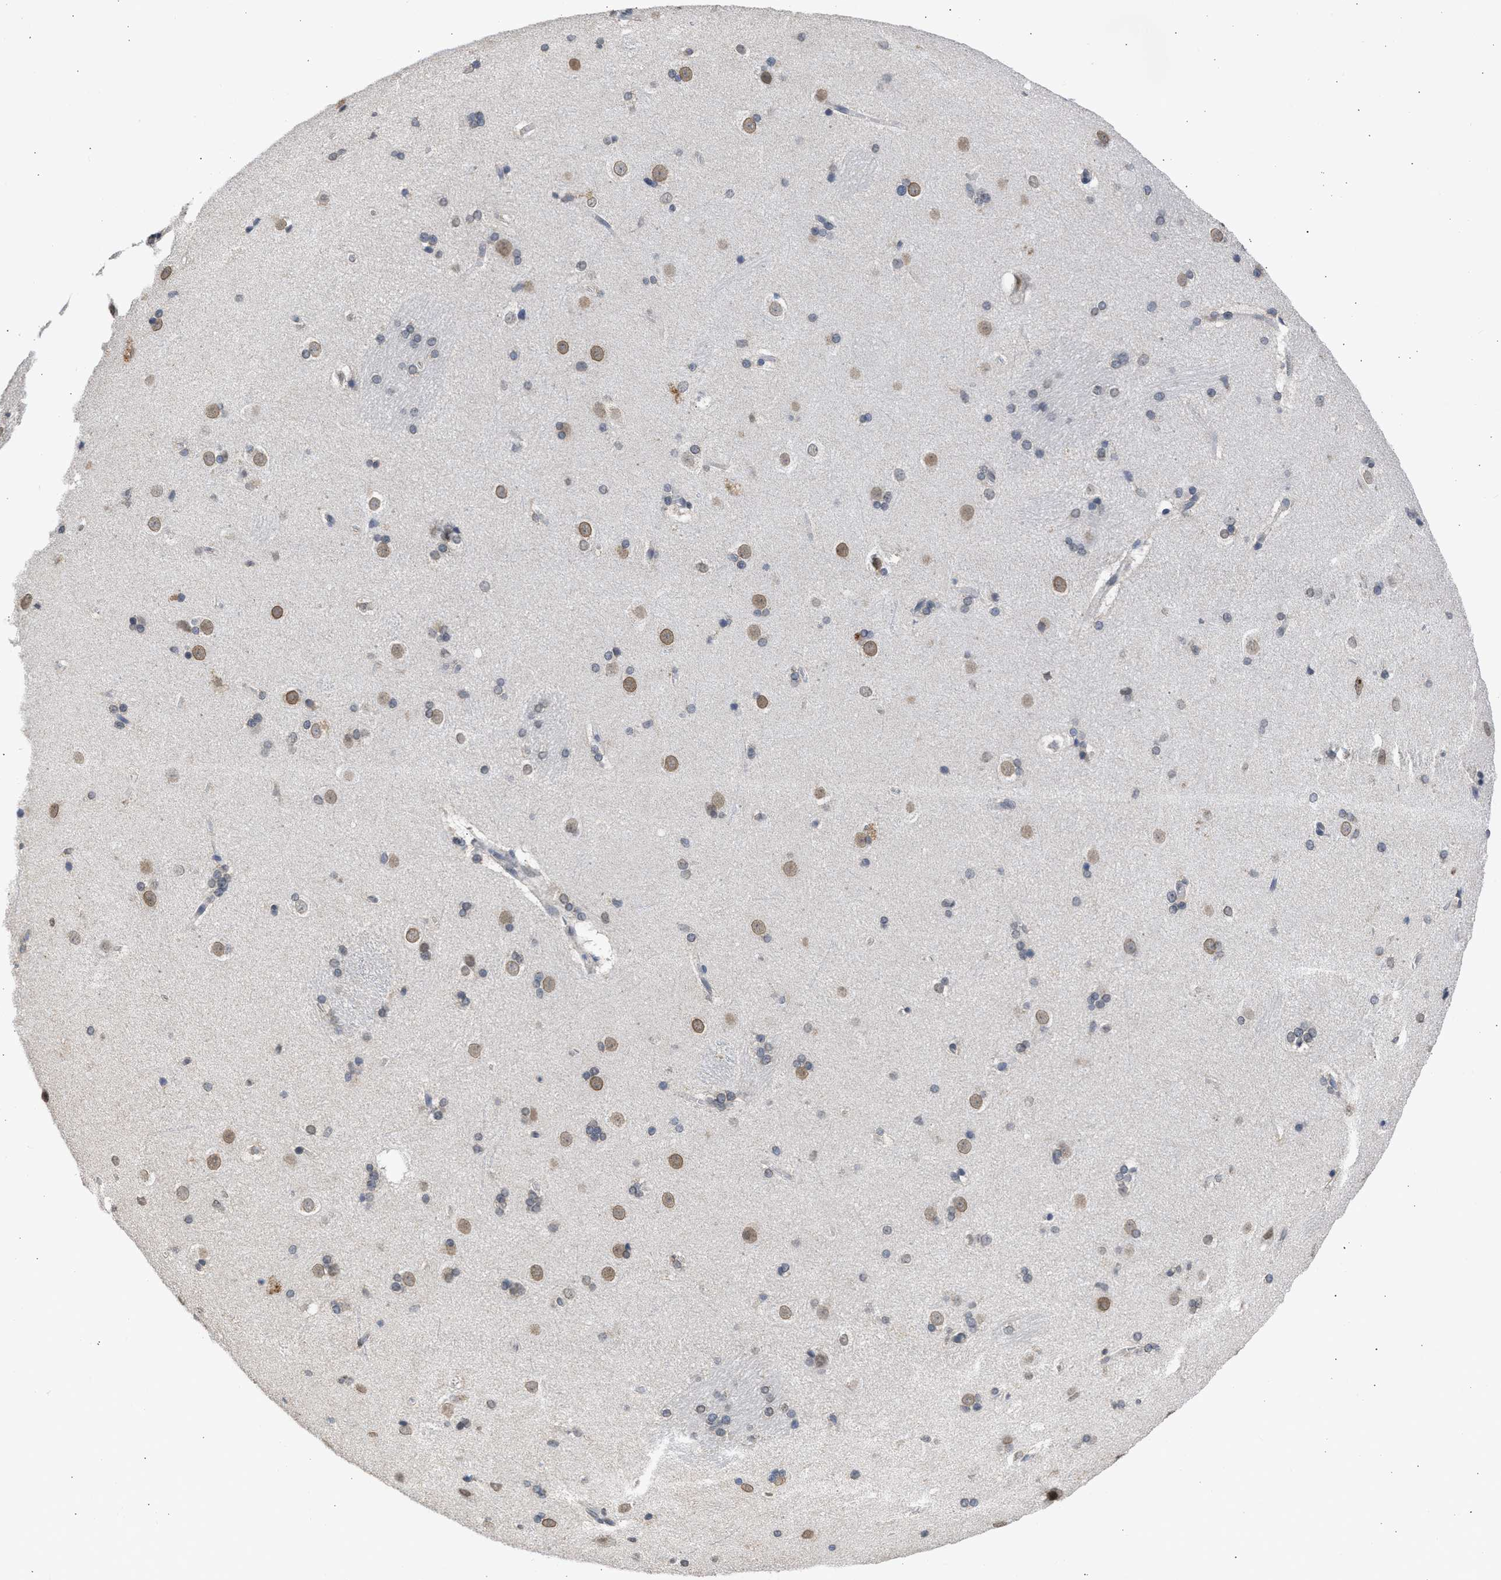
{"staining": {"intensity": "moderate", "quantity": "<25%", "location": "cytoplasmic/membranous,nuclear"}, "tissue": "caudate", "cell_type": "Glial cells", "image_type": "normal", "snomed": [{"axis": "morphology", "description": "Normal tissue, NOS"}, {"axis": "topography", "description": "Lateral ventricle wall"}], "caption": "An IHC photomicrograph of normal tissue is shown. Protein staining in brown labels moderate cytoplasmic/membranous,nuclear positivity in caudate within glial cells.", "gene": "NUP35", "patient": {"sex": "female", "age": 19}}